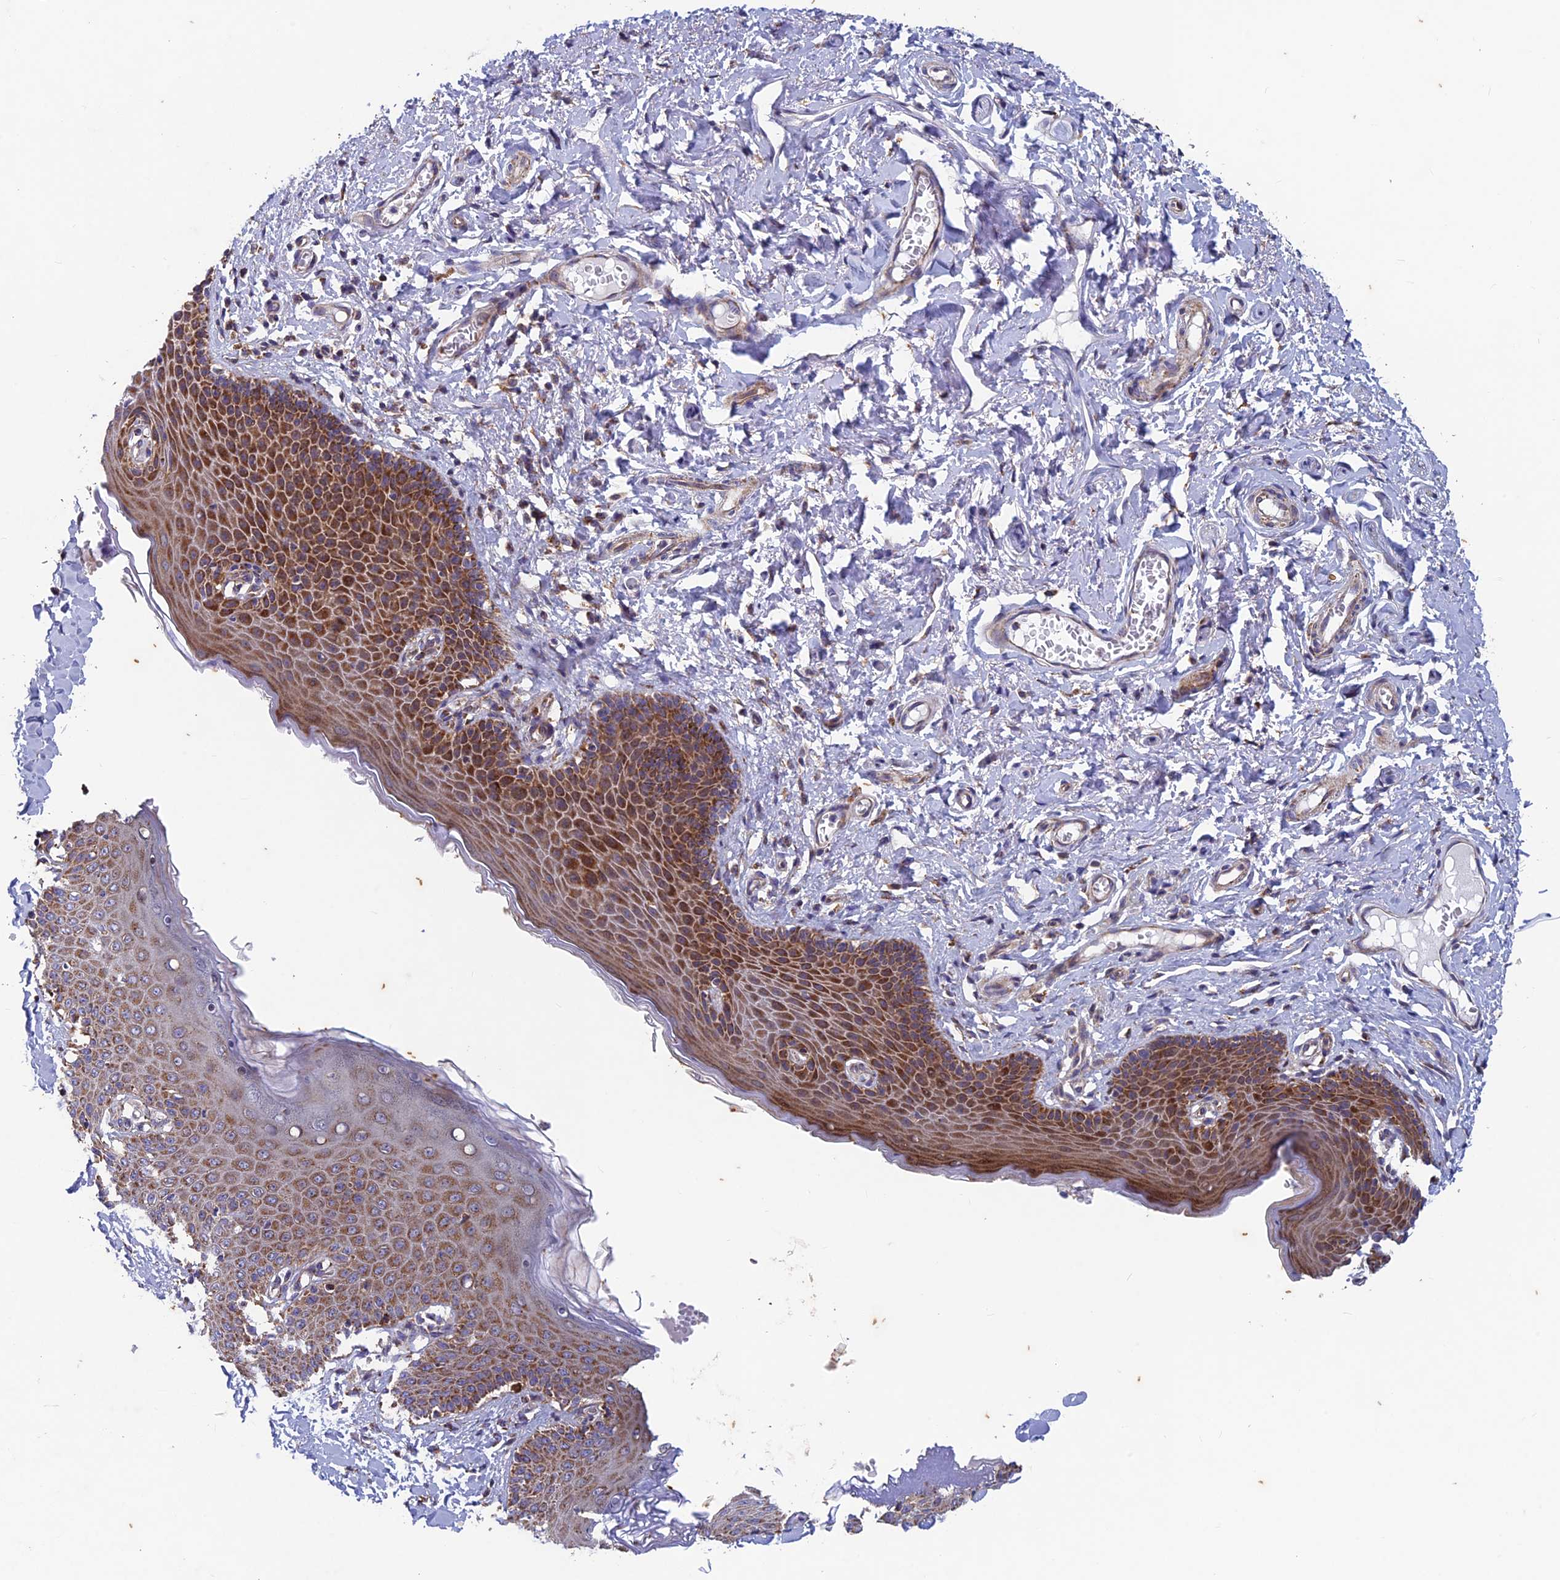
{"staining": {"intensity": "moderate", "quantity": ">75%", "location": "cytoplasmic/membranous"}, "tissue": "skin", "cell_type": "Epidermal cells", "image_type": "normal", "snomed": [{"axis": "morphology", "description": "Normal tissue, NOS"}, {"axis": "topography", "description": "Vulva"}], "caption": "Protein staining by immunohistochemistry (IHC) shows moderate cytoplasmic/membranous staining in approximately >75% of epidermal cells in unremarkable skin. Immunohistochemistry (ihc) stains the protein of interest in brown and the nuclei are stained blue.", "gene": "AP4S1", "patient": {"sex": "female", "age": 66}}